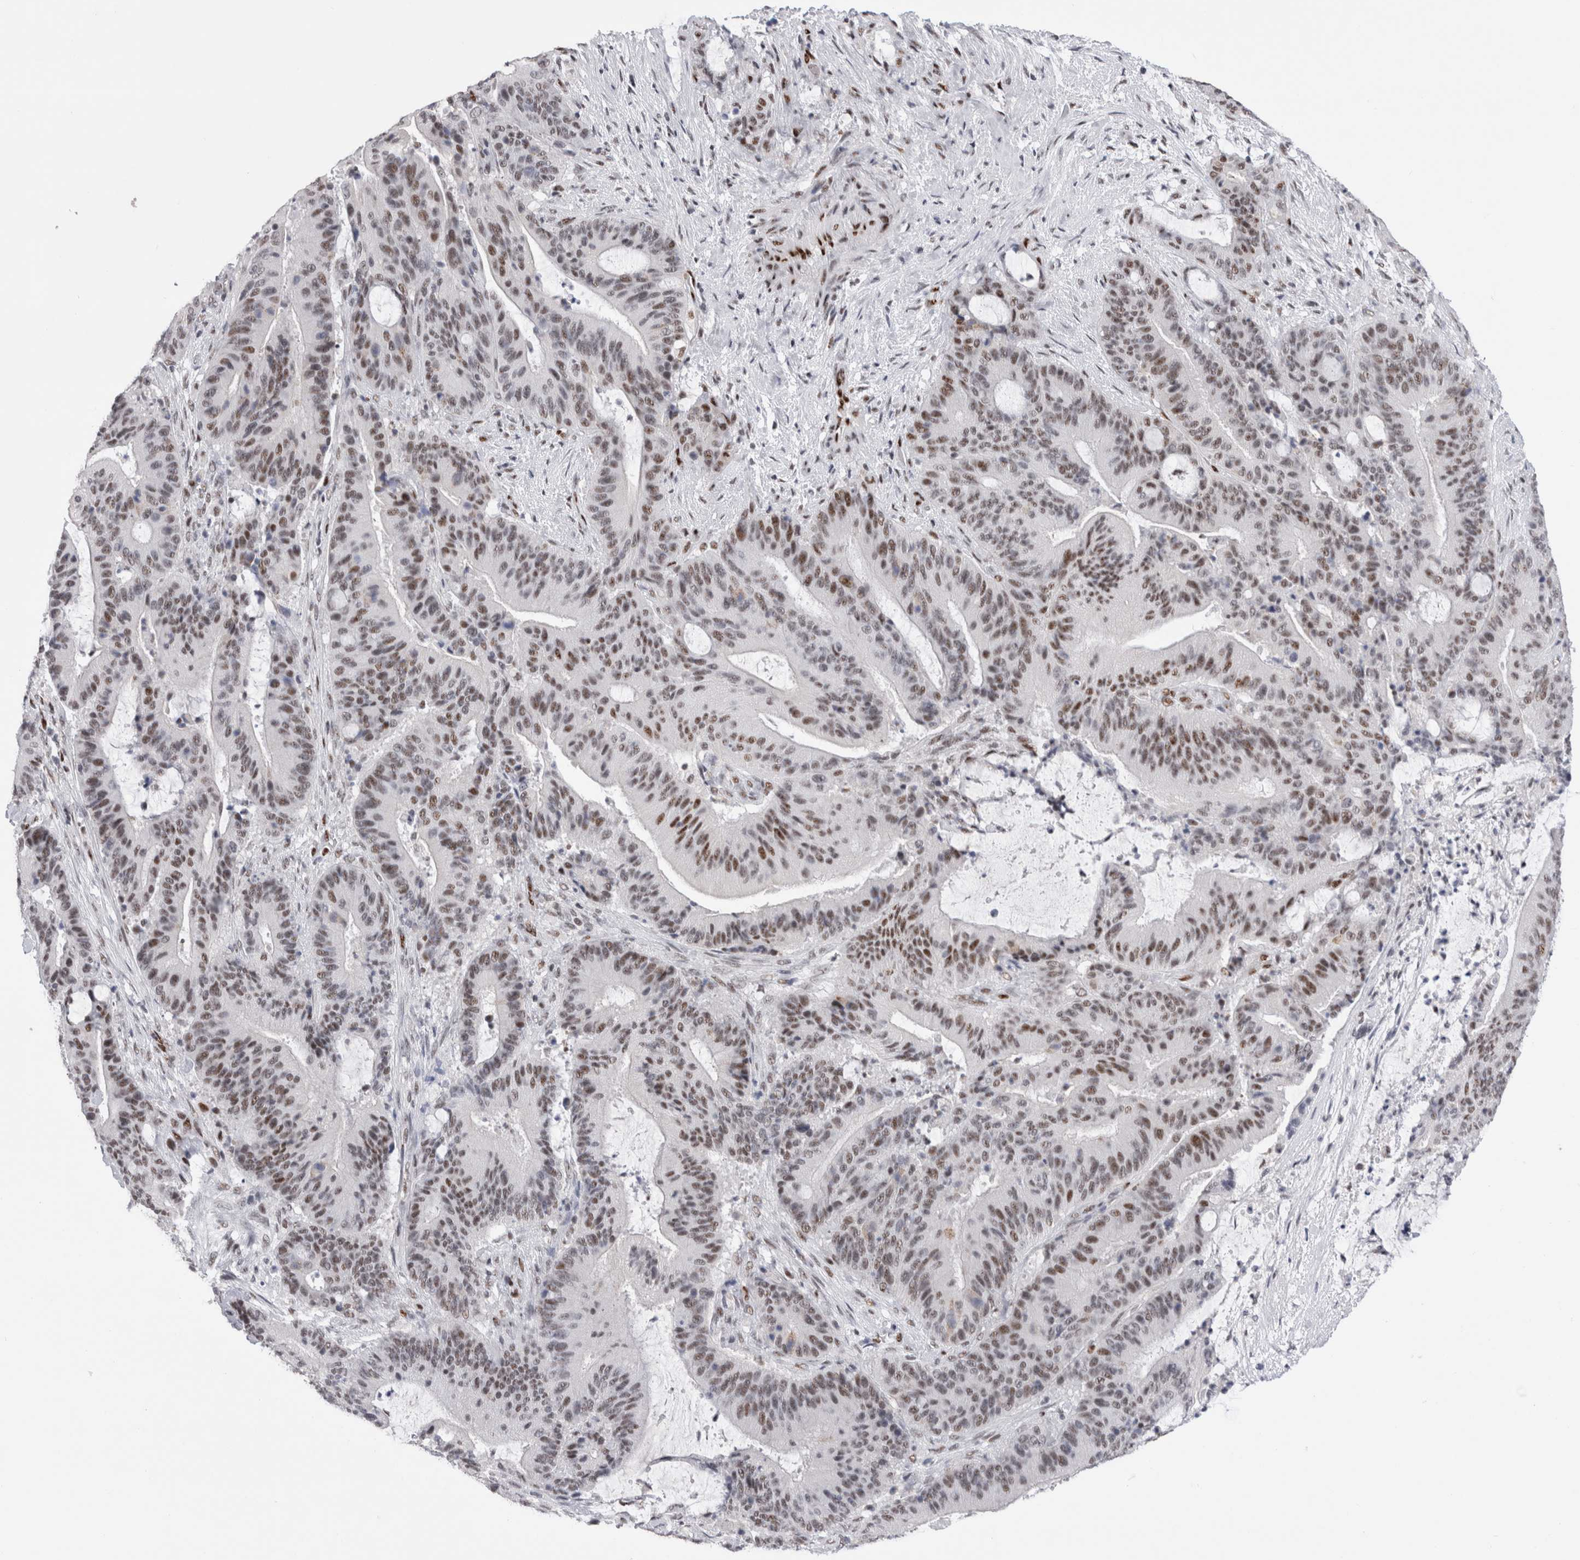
{"staining": {"intensity": "strong", "quantity": ">75%", "location": "nuclear"}, "tissue": "liver cancer", "cell_type": "Tumor cells", "image_type": "cancer", "snomed": [{"axis": "morphology", "description": "Normal tissue, NOS"}, {"axis": "morphology", "description": "Cholangiocarcinoma"}, {"axis": "topography", "description": "Liver"}, {"axis": "topography", "description": "Peripheral nerve tissue"}], "caption": "High-magnification brightfield microscopy of liver cancer (cholangiocarcinoma) stained with DAB (brown) and counterstained with hematoxylin (blue). tumor cells exhibit strong nuclear expression is seen in approximately>75% of cells.", "gene": "RBM6", "patient": {"sex": "female", "age": 73}}